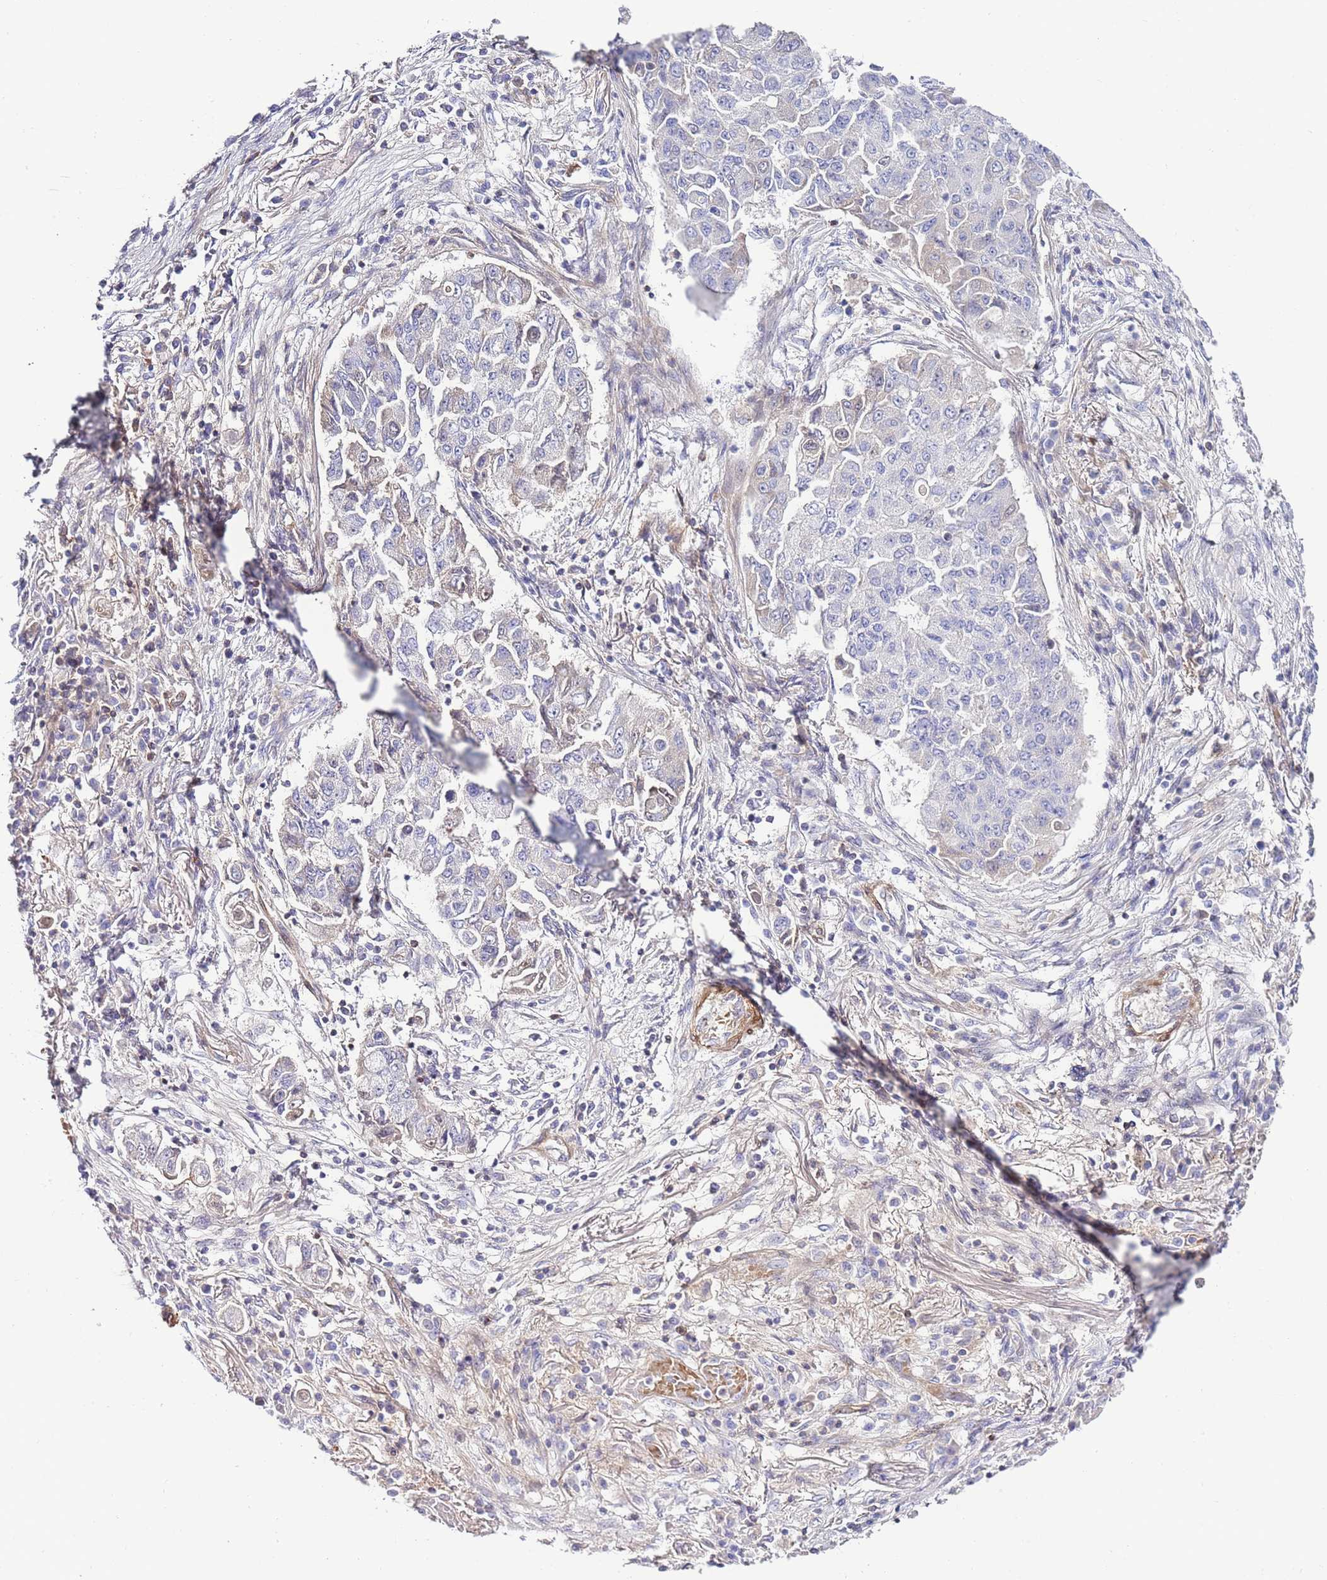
{"staining": {"intensity": "negative", "quantity": "none", "location": "none"}, "tissue": "lung cancer", "cell_type": "Tumor cells", "image_type": "cancer", "snomed": [{"axis": "morphology", "description": "Squamous cell carcinoma, NOS"}, {"axis": "topography", "description": "Lung"}], "caption": "Squamous cell carcinoma (lung) stained for a protein using immunohistochemistry (IHC) exhibits no expression tumor cells.", "gene": "FBN3", "patient": {"sex": "male", "age": 74}}